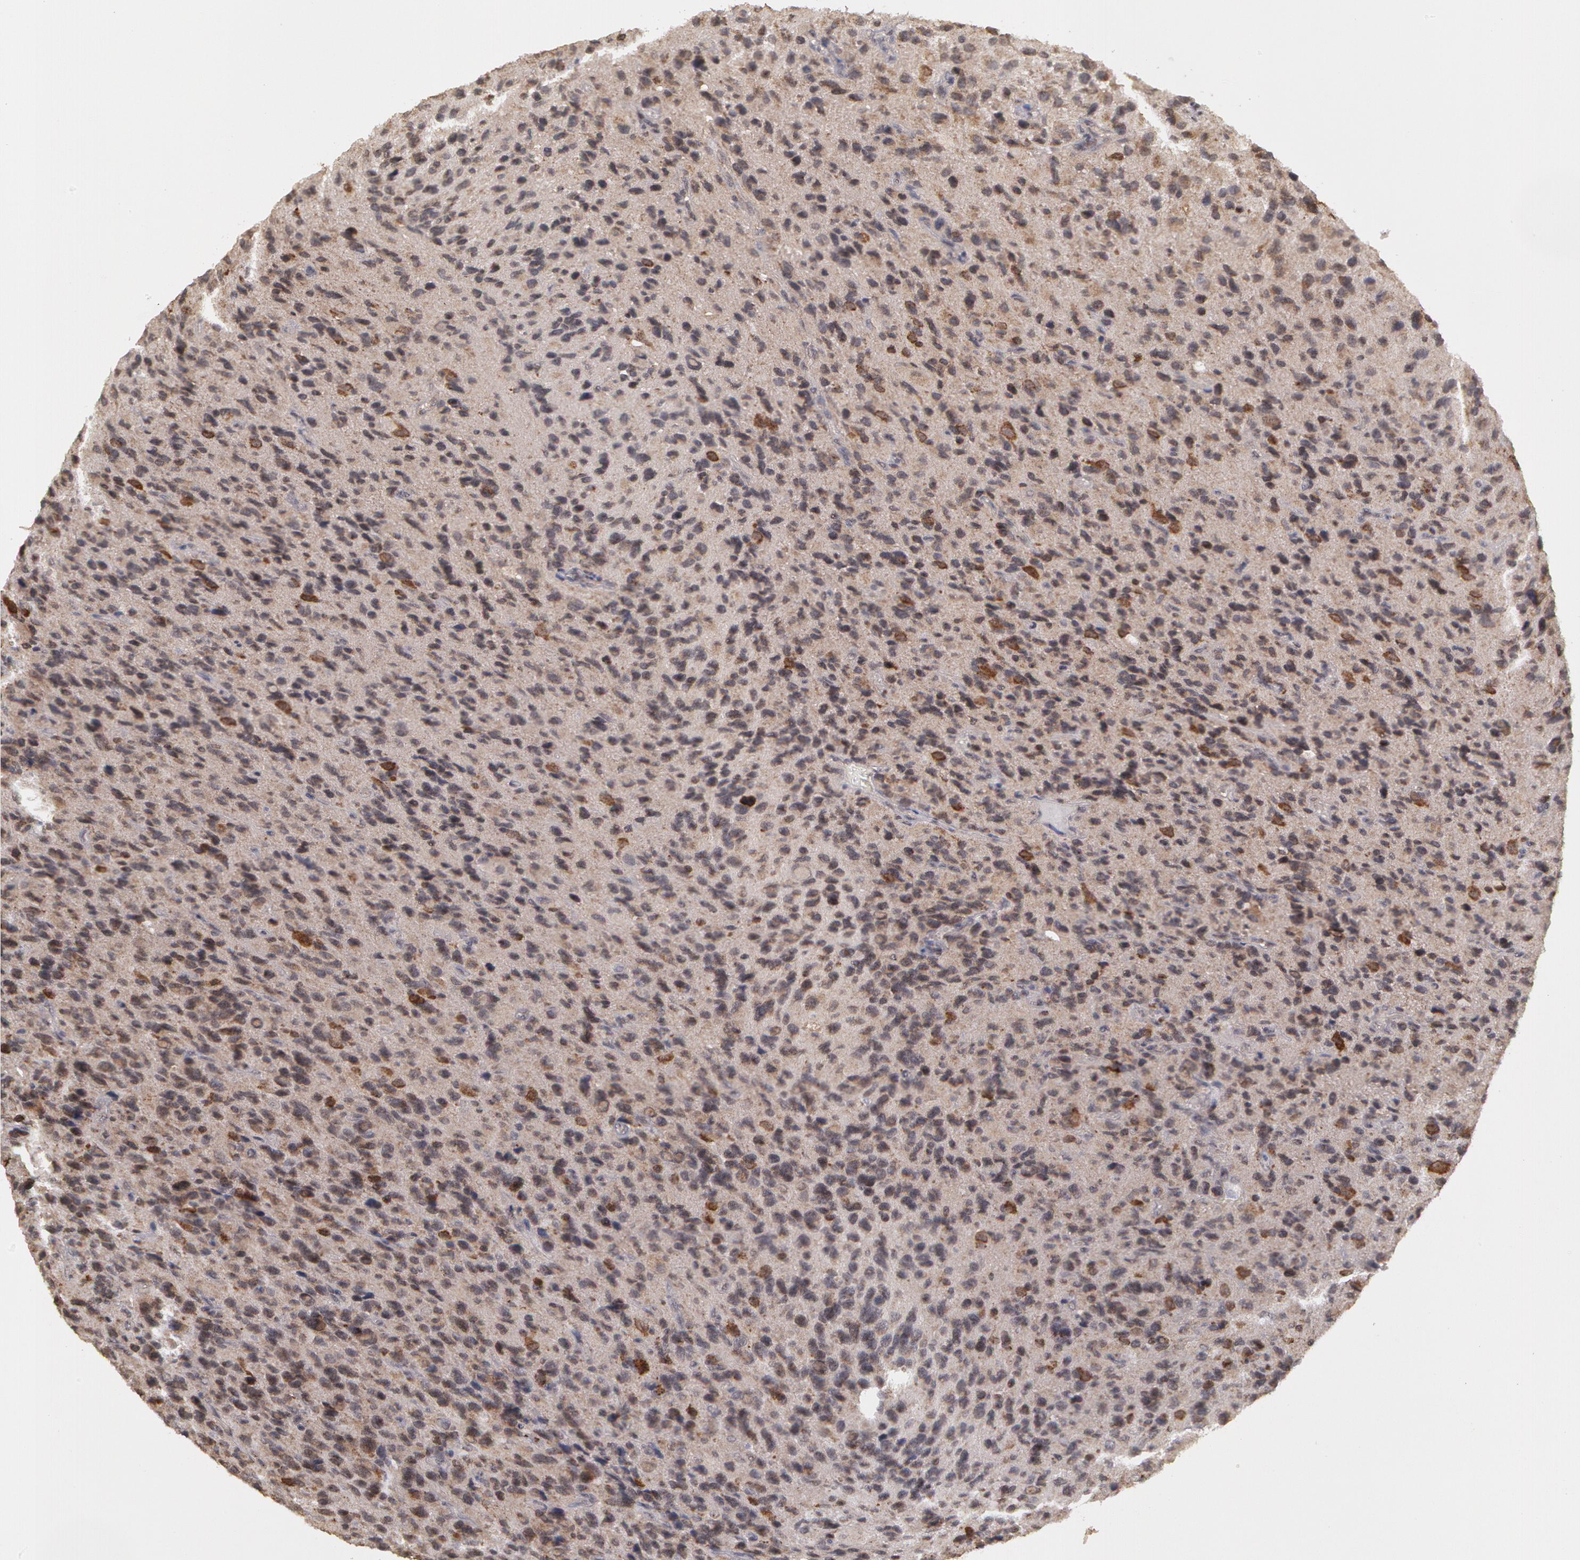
{"staining": {"intensity": "strong", "quantity": "25%-75%", "location": "cytoplasmic/membranous"}, "tissue": "glioma", "cell_type": "Tumor cells", "image_type": "cancer", "snomed": [{"axis": "morphology", "description": "Glioma, malignant, High grade"}, {"axis": "topography", "description": "Brain"}], "caption": "Immunohistochemical staining of glioma displays strong cytoplasmic/membranous protein staining in about 25%-75% of tumor cells. (Brightfield microscopy of DAB IHC at high magnification).", "gene": "GLIS1", "patient": {"sex": "male", "age": 77}}